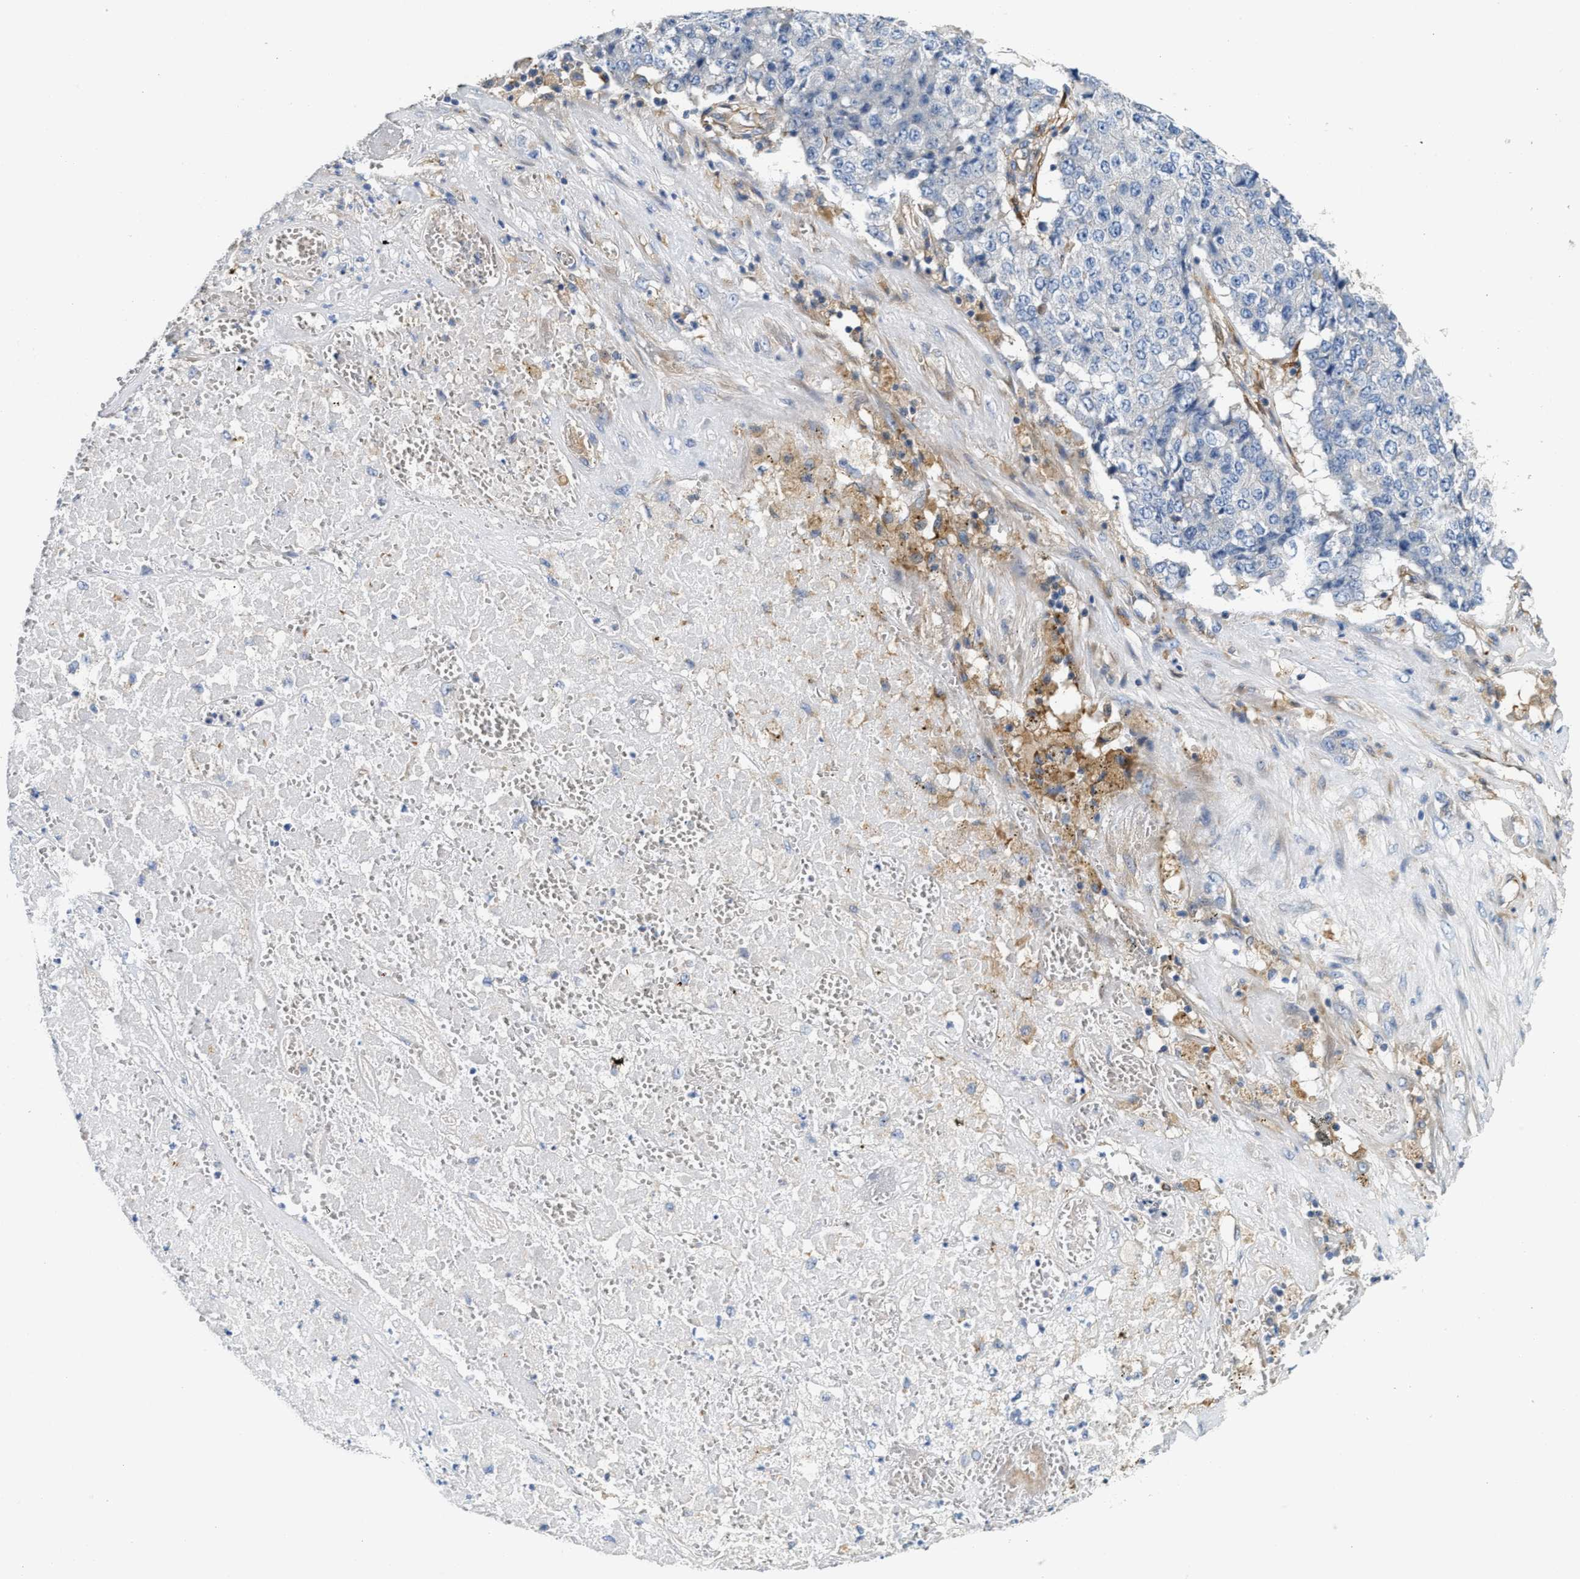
{"staining": {"intensity": "negative", "quantity": "none", "location": "none"}, "tissue": "pancreatic cancer", "cell_type": "Tumor cells", "image_type": "cancer", "snomed": [{"axis": "morphology", "description": "Adenocarcinoma, NOS"}, {"axis": "topography", "description": "Pancreas"}], "caption": "Immunohistochemical staining of human pancreatic cancer demonstrates no significant expression in tumor cells.", "gene": "NSUN7", "patient": {"sex": "male", "age": 50}}